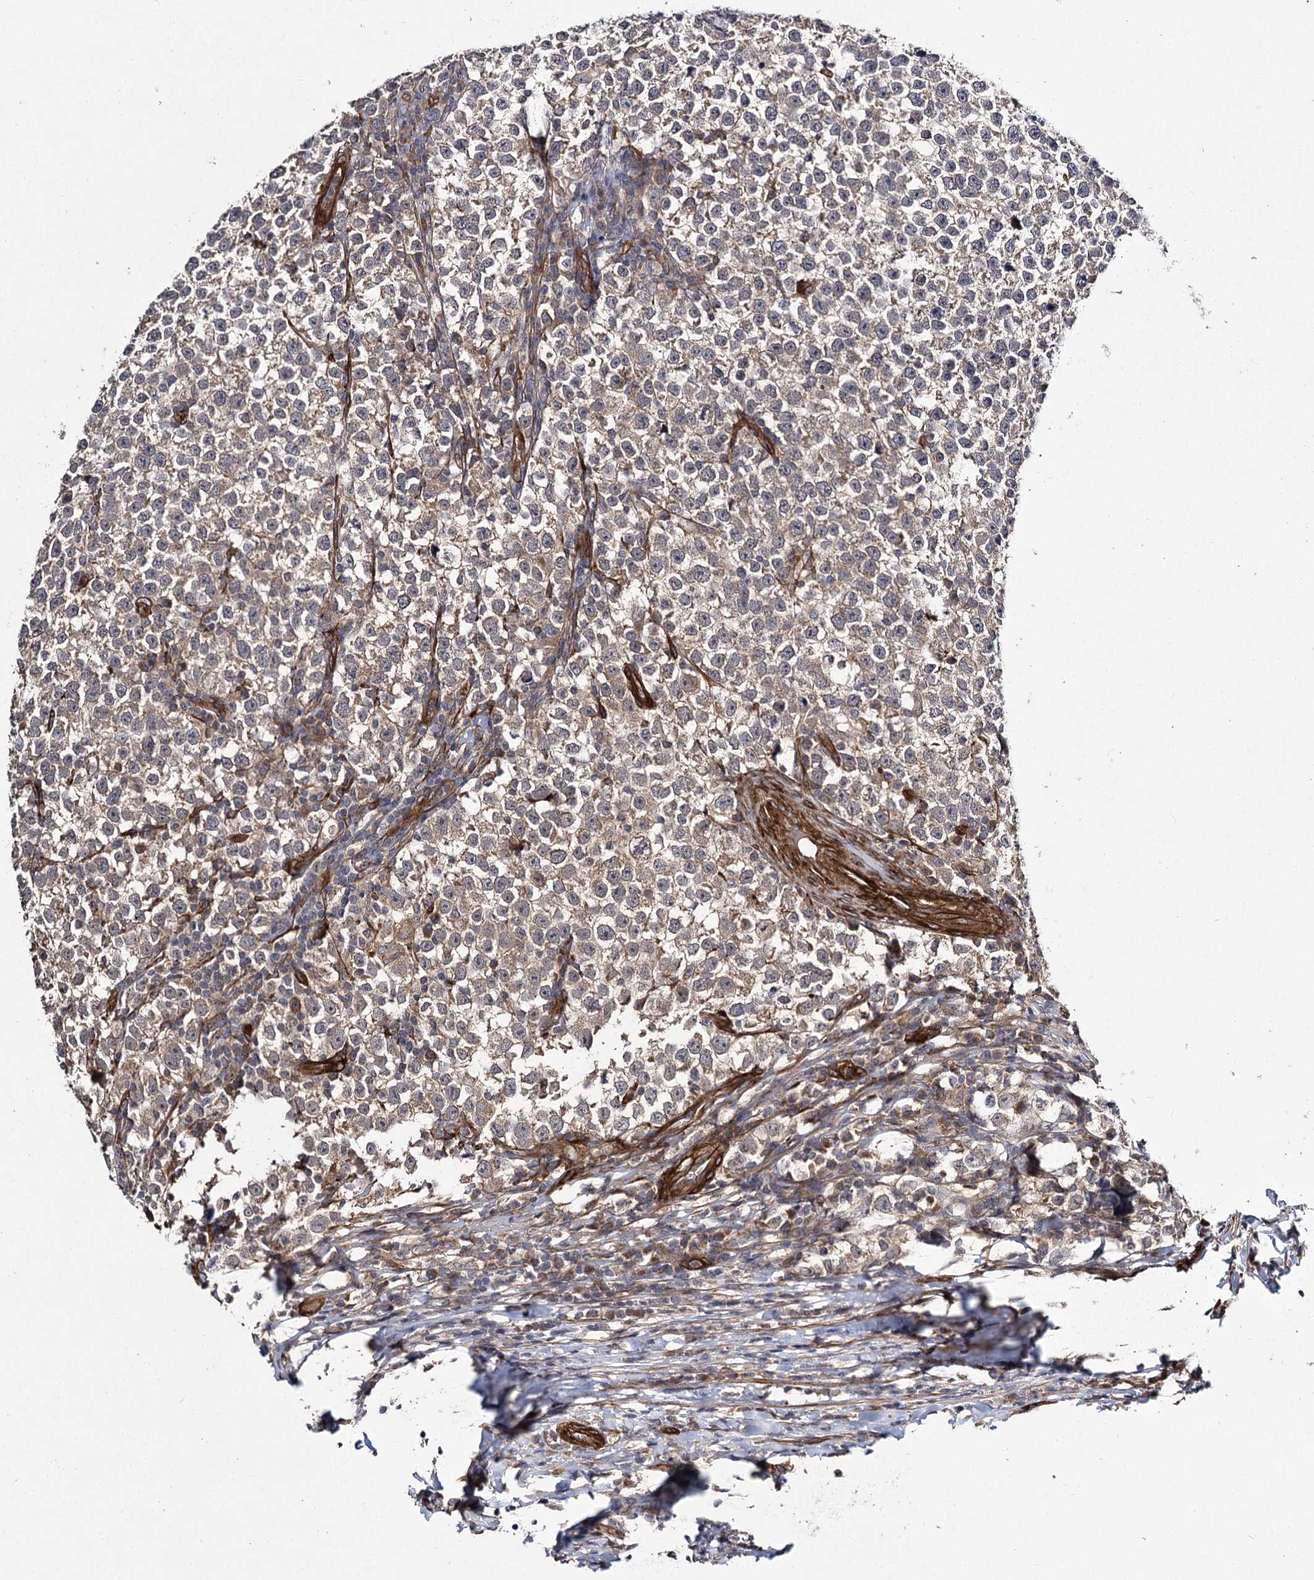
{"staining": {"intensity": "moderate", "quantity": ">75%", "location": "cytoplasmic/membranous"}, "tissue": "testis cancer", "cell_type": "Tumor cells", "image_type": "cancer", "snomed": [{"axis": "morphology", "description": "Normal tissue, NOS"}, {"axis": "morphology", "description": "Seminoma, NOS"}, {"axis": "topography", "description": "Testis"}], "caption": "Immunohistochemical staining of human testis seminoma reveals medium levels of moderate cytoplasmic/membranous protein staining in approximately >75% of tumor cells.", "gene": "MYO1C", "patient": {"sex": "male", "age": 43}}